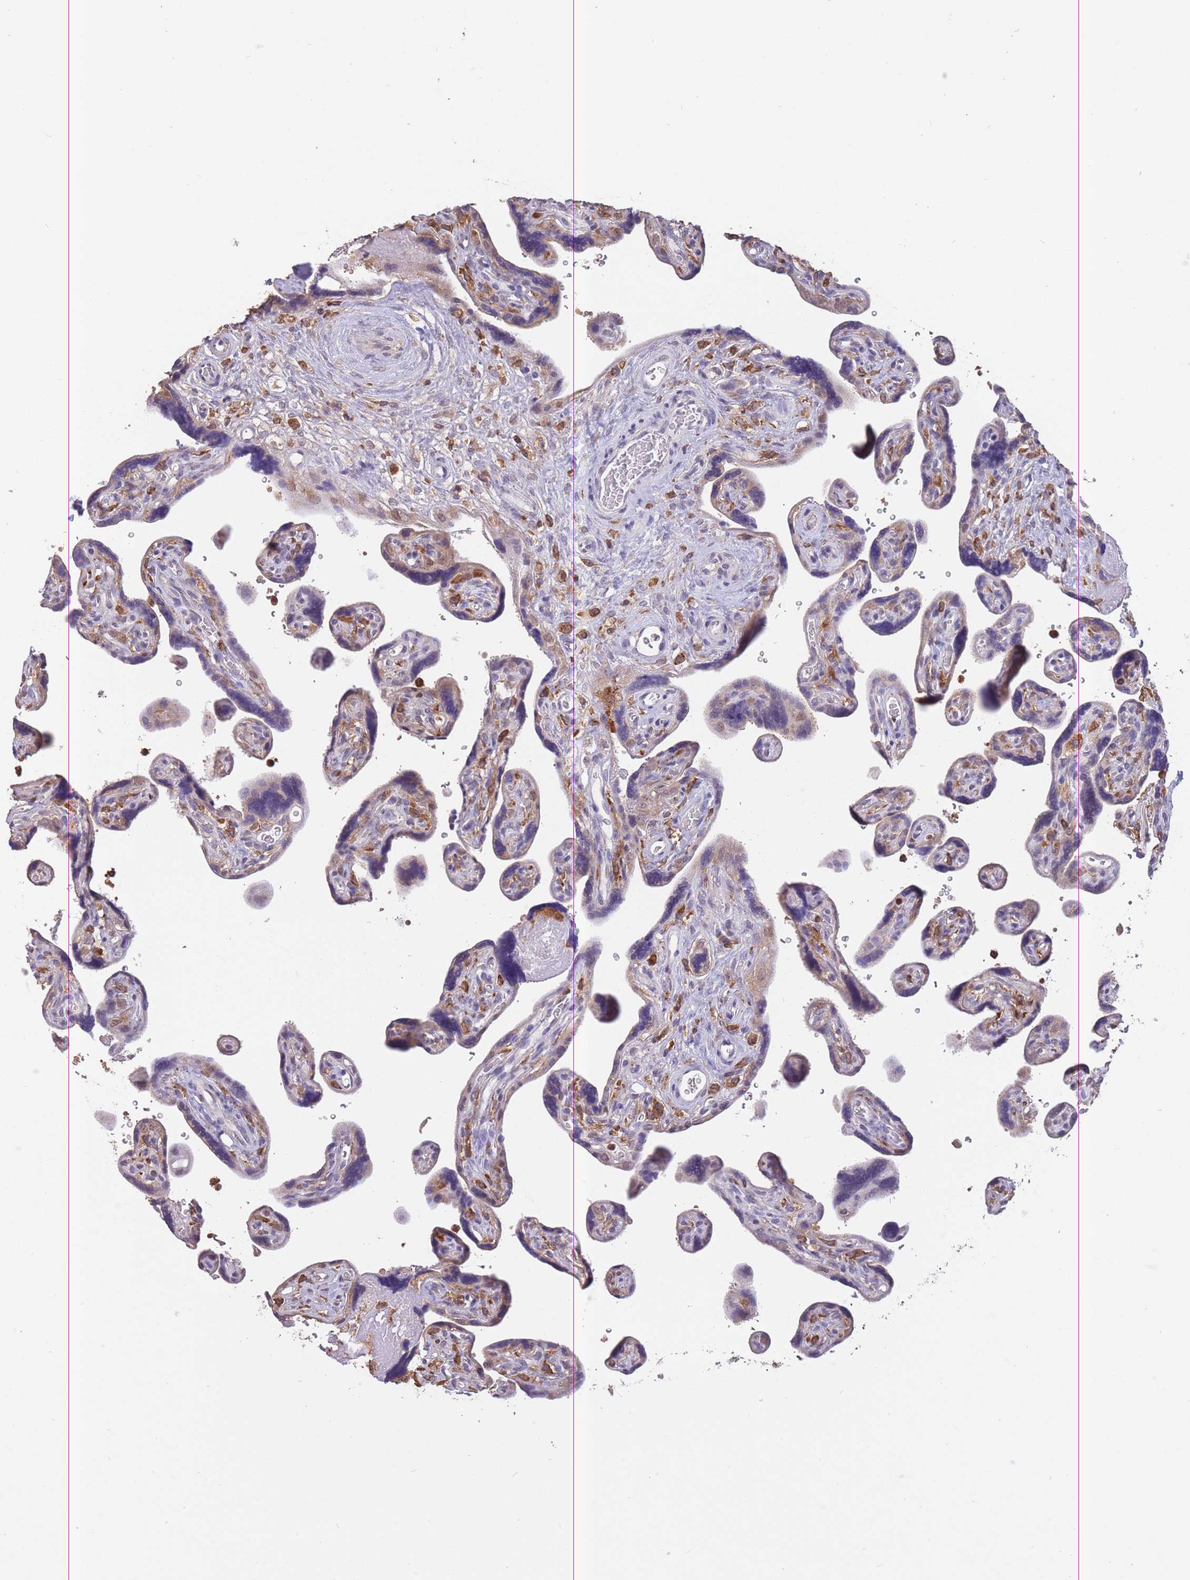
{"staining": {"intensity": "strong", "quantity": ">75%", "location": "cytoplasmic/membranous"}, "tissue": "placenta", "cell_type": "Decidual cells", "image_type": "normal", "snomed": [{"axis": "morphology", "description": "Normal tissue, NOS"}, {"axis": "topography", "description": "Placenta"}], "caption": "The immunohistochemical stain highlights strong cytoplasmic/membranous expression in decidual cells of unremarkable placenta.", "gene": "GMIP", "patient": {"sex": "female", "age": 39}}